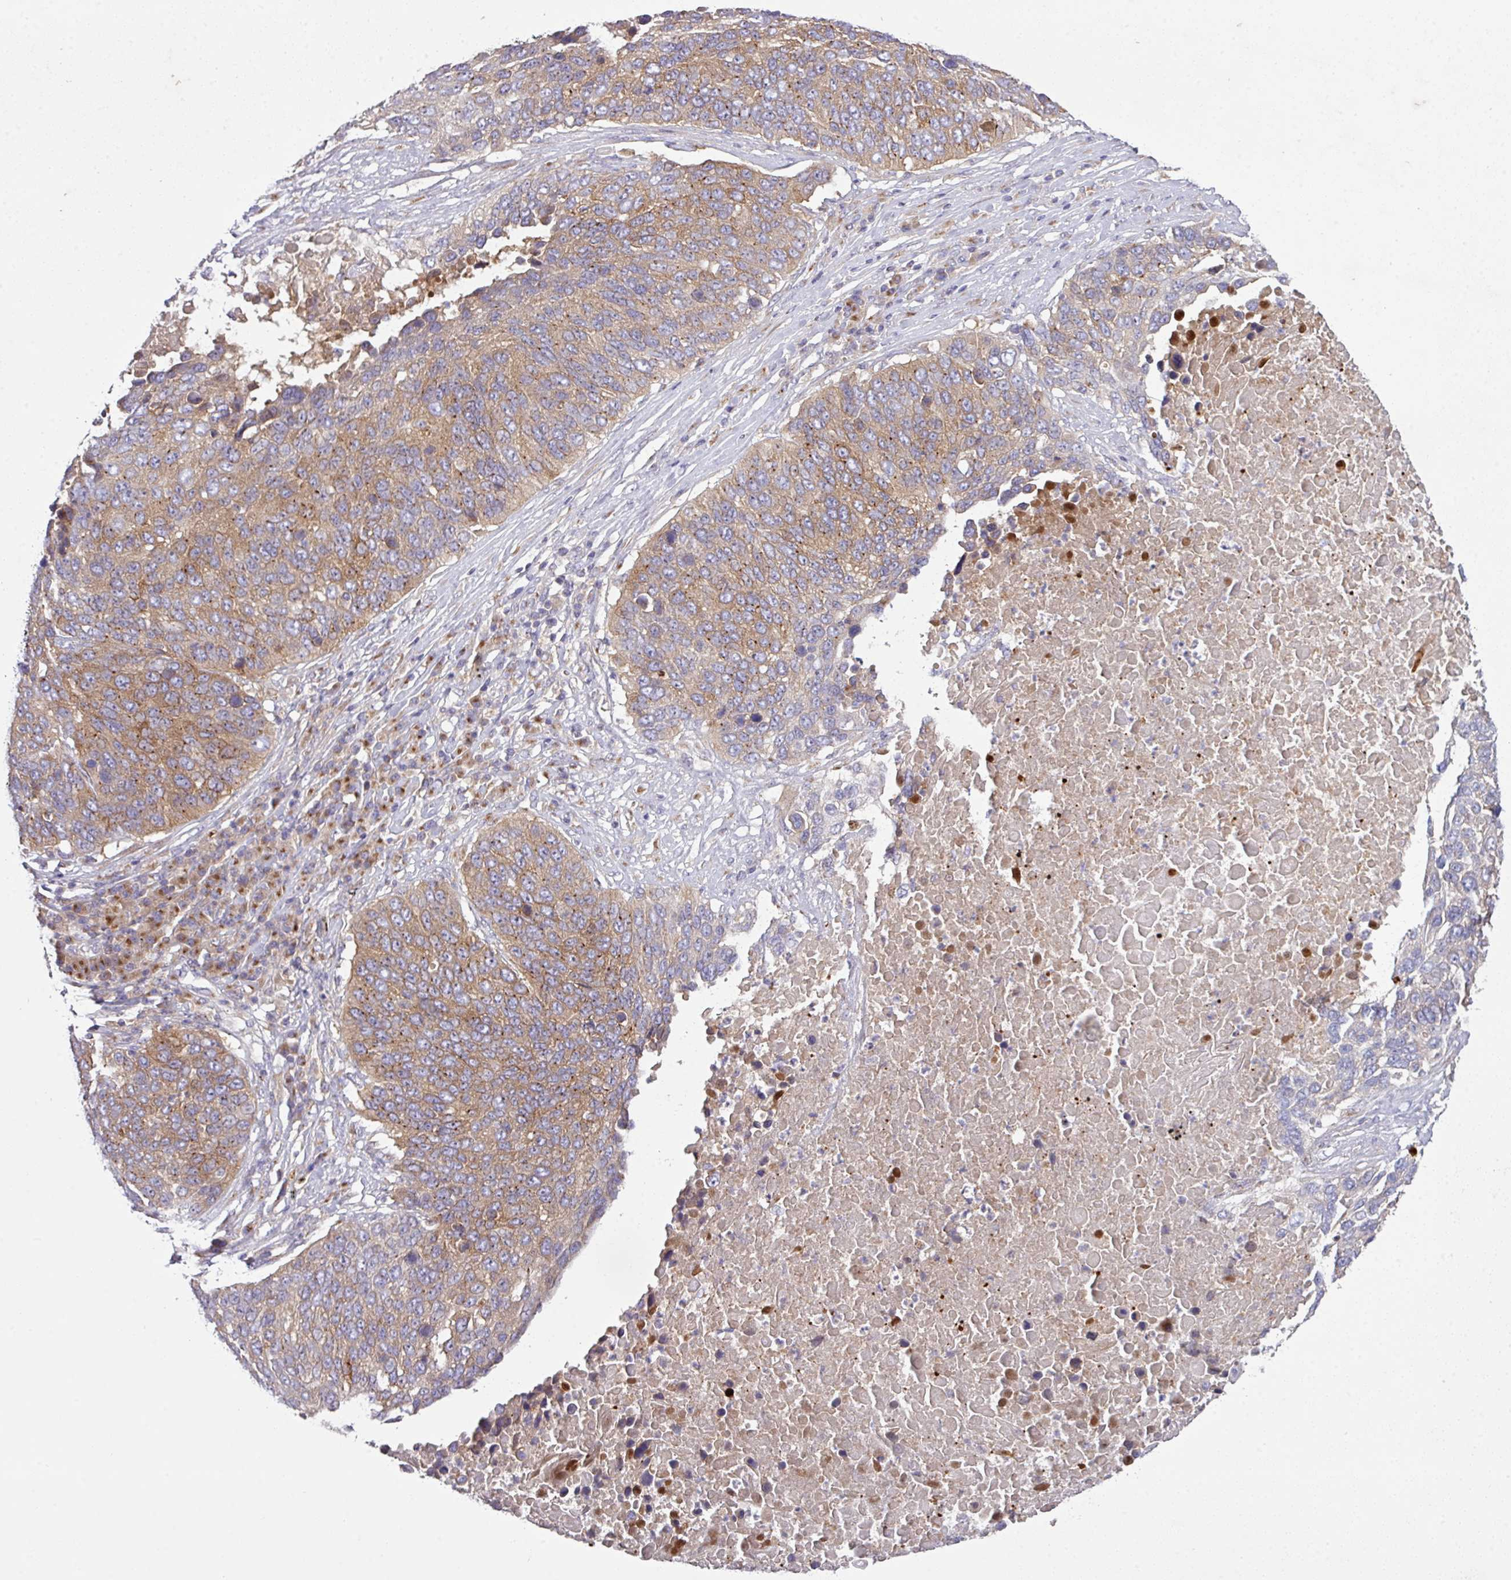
{"staining": {"intensity": "moderate", "quantity": ">75%", "location": "cytoplasmic/membranous"}, "tissue": "lung cancer", "cell_type": "Tumor cells", "image_type": "cancer", "snomed": [{"axis": "morphology", "description": "Squamous cell carcinoma, NOS"}, {"axis": "topography", "description": "Lung"}], "caption": "This is an image of IHC staining of squamous cell carcinoma (lung), which shows moderate expression in the cytoplasmic/membranous of tumor cells.", "gene": "VTI1A", "patient": {"sex": "male", "age": 66}}